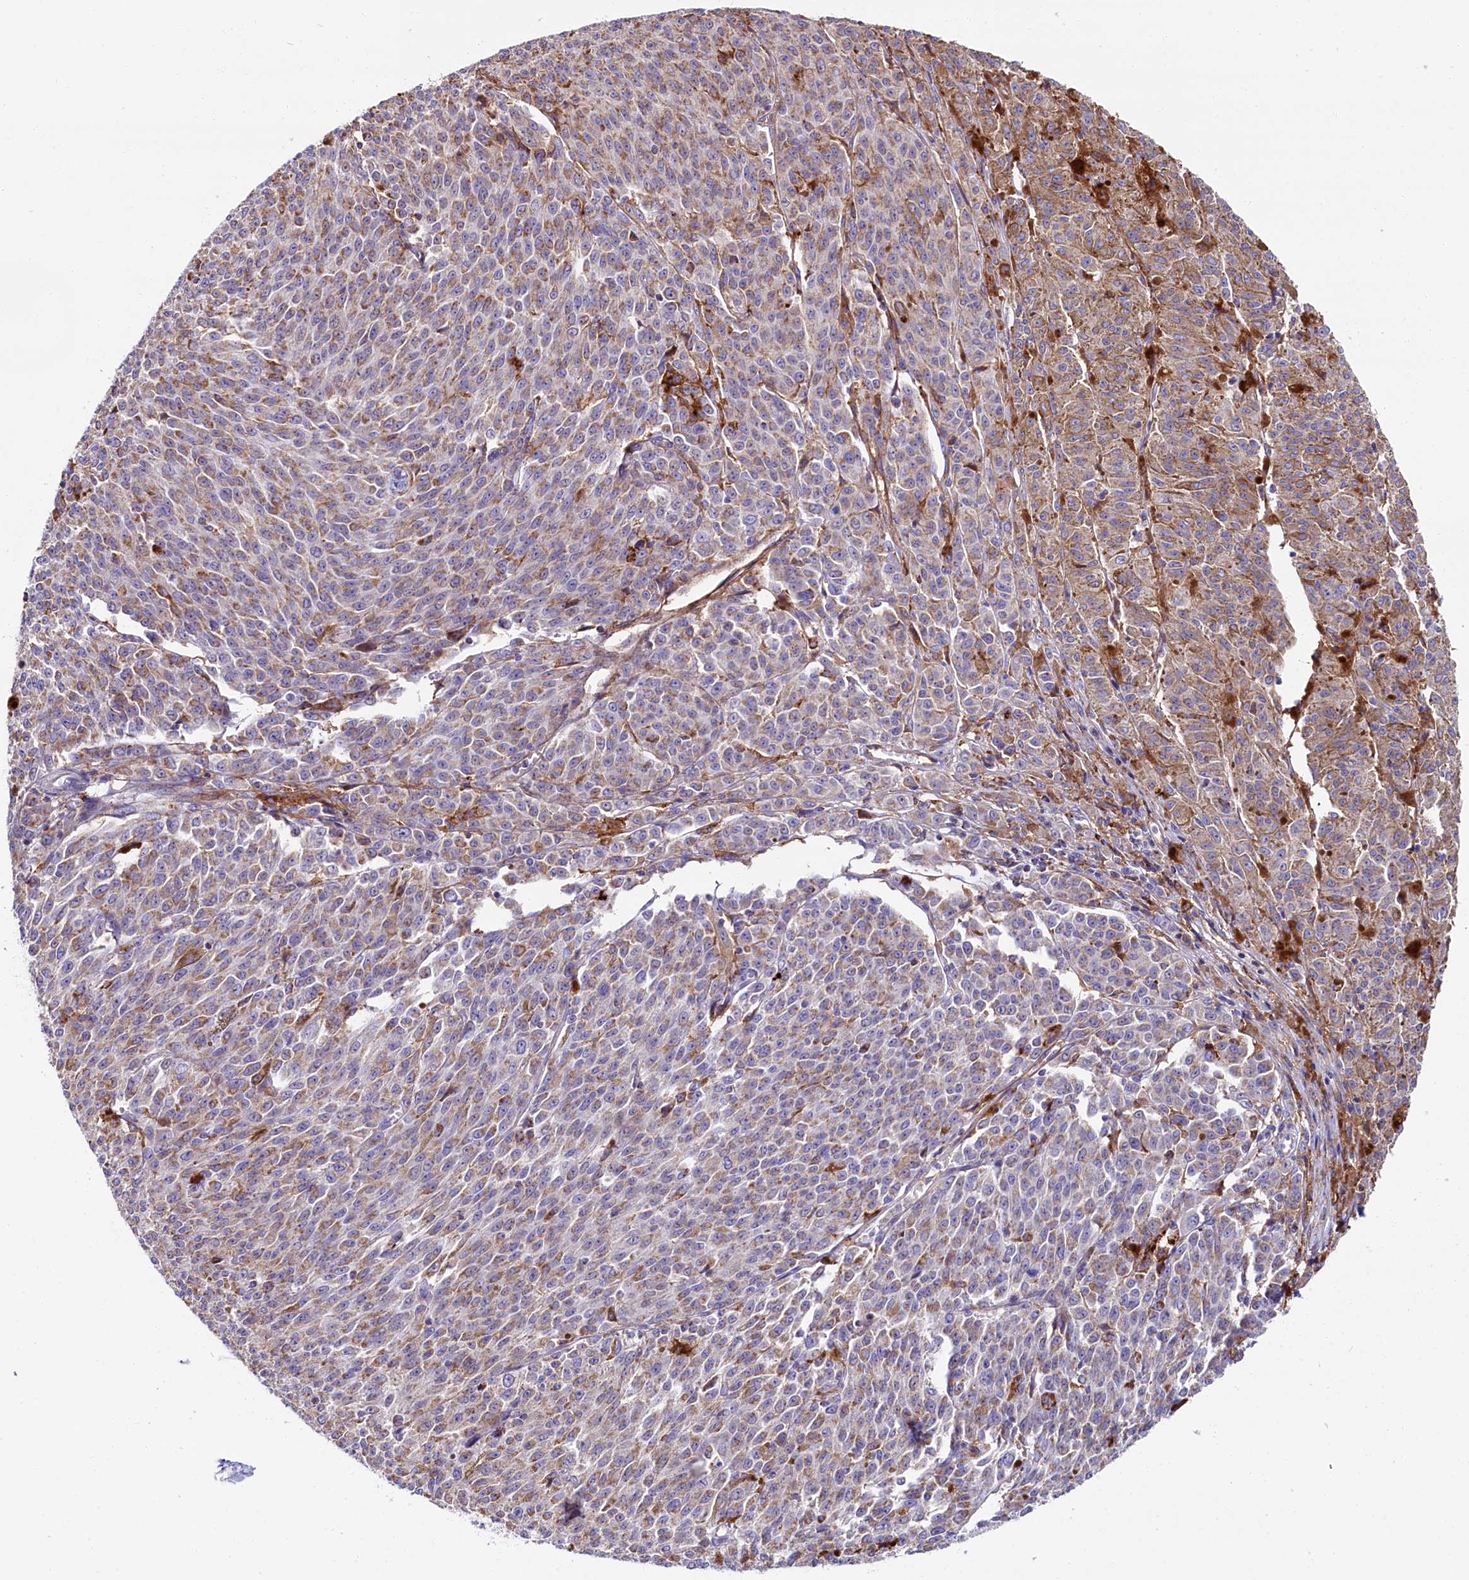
{"staining": {"intensity": "weak", "quantity": ">75%", "location": "cytoplasmic/membranous"}, "tissue": "melanoma", "cell_type": "Tumor cells", "image_type": "cancer", "snomed": [{"axis": "morphology", "description": "Malignant melanoma, NOS"}, {"axis": "topography", "description": "Skin"}], "caption": "Weak cytoplasmic/membranous expression is present in approximately >75% of tumor cells in malignant melanoma.", "gene": "IL20RA", "patient": {"sex": "female", "age": 52}}